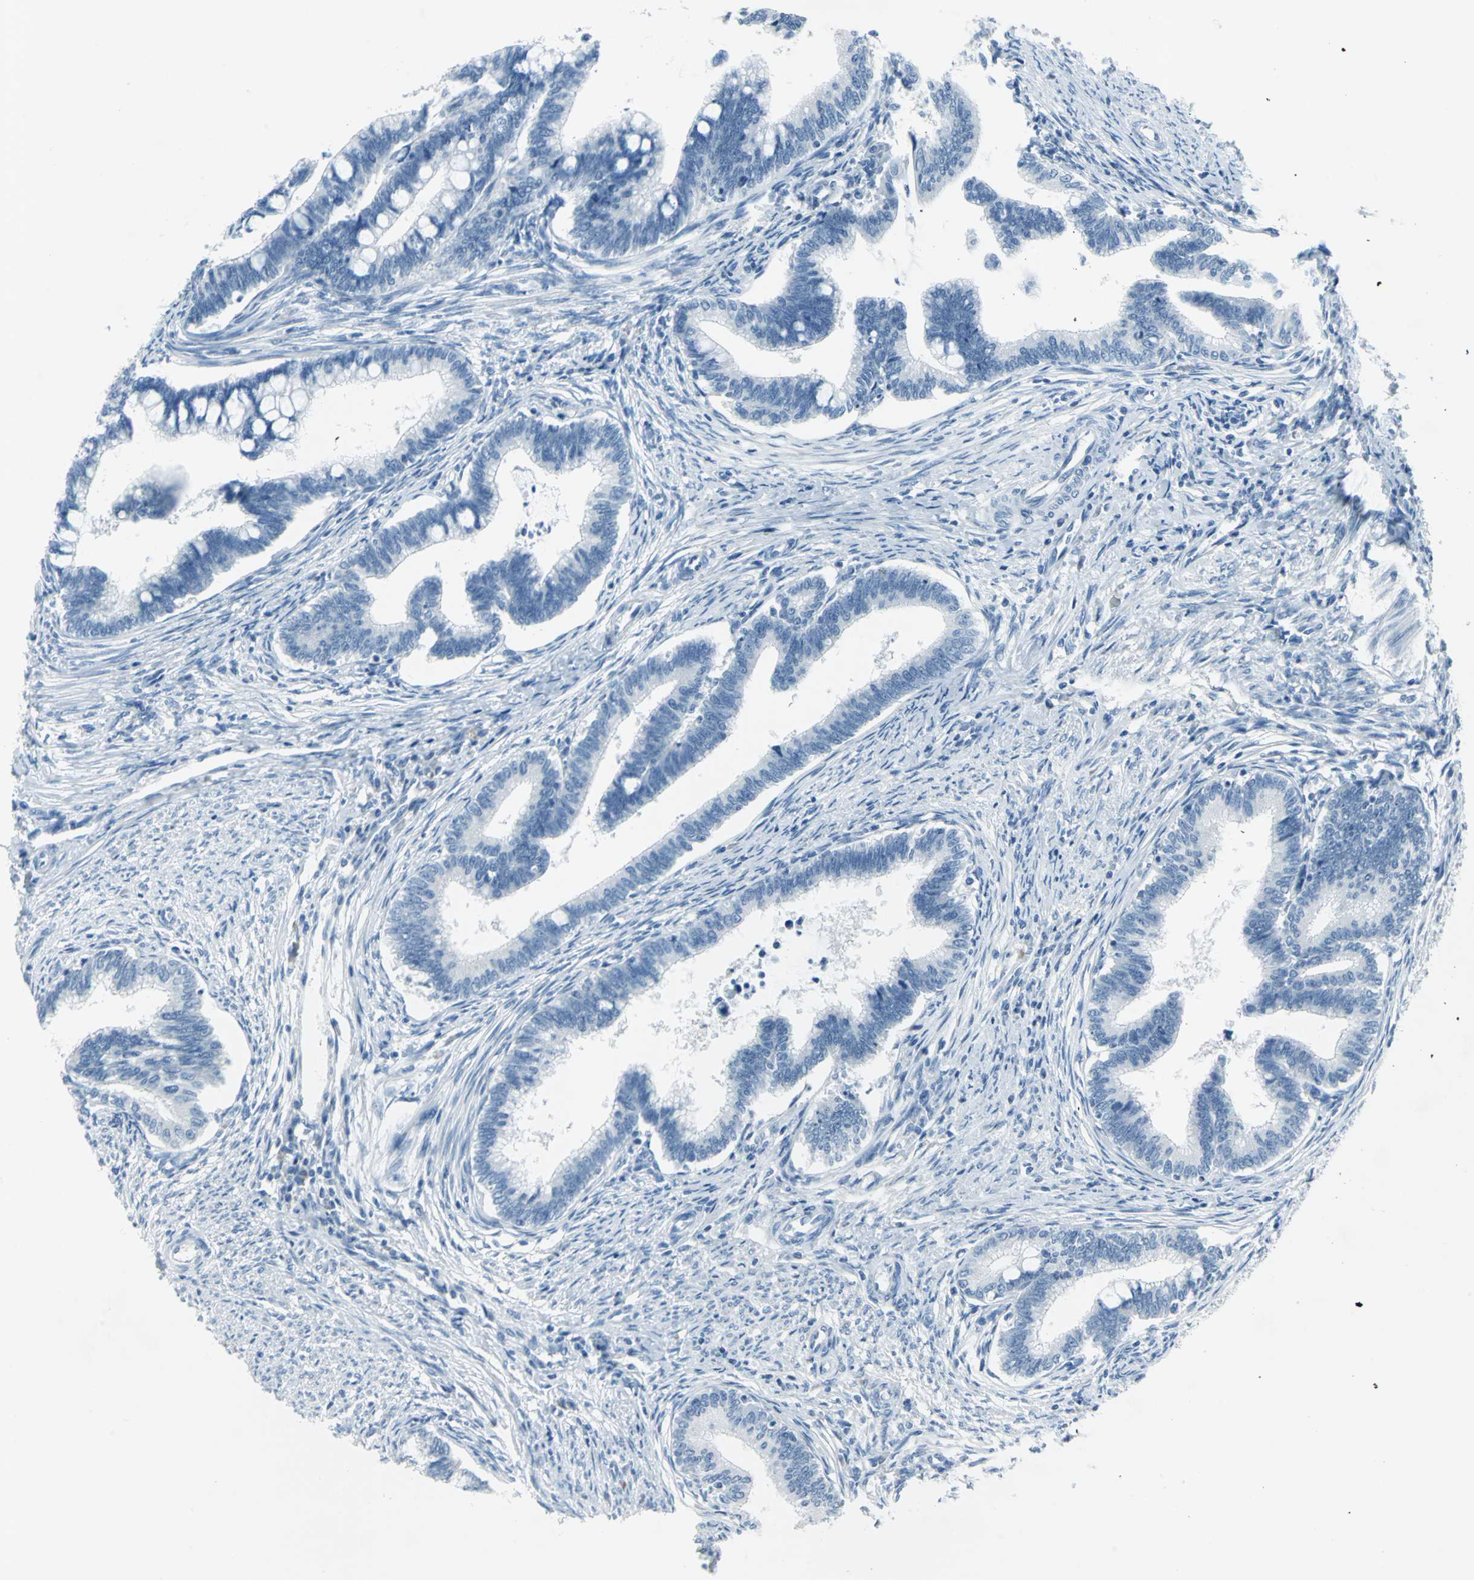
{"staining": {"intensity": "negative", "quantity": "none", "location": "none"}, "tissue": "cervical cancer", "cell_type": "Tumor cells", "image_type": "cancer", "snomed": [{"axis": "morphology", "description": "Adenocarcinoma, NOS"}, {"axis": "topography", "description": "Cervix"}], "caption": "DAB immunohistochemical staining of cervical adenocarcinoma shows no significant positivity in tumor cells.", "gene": "DNAI2", "patient": {"sex": "female", "age": 36}}